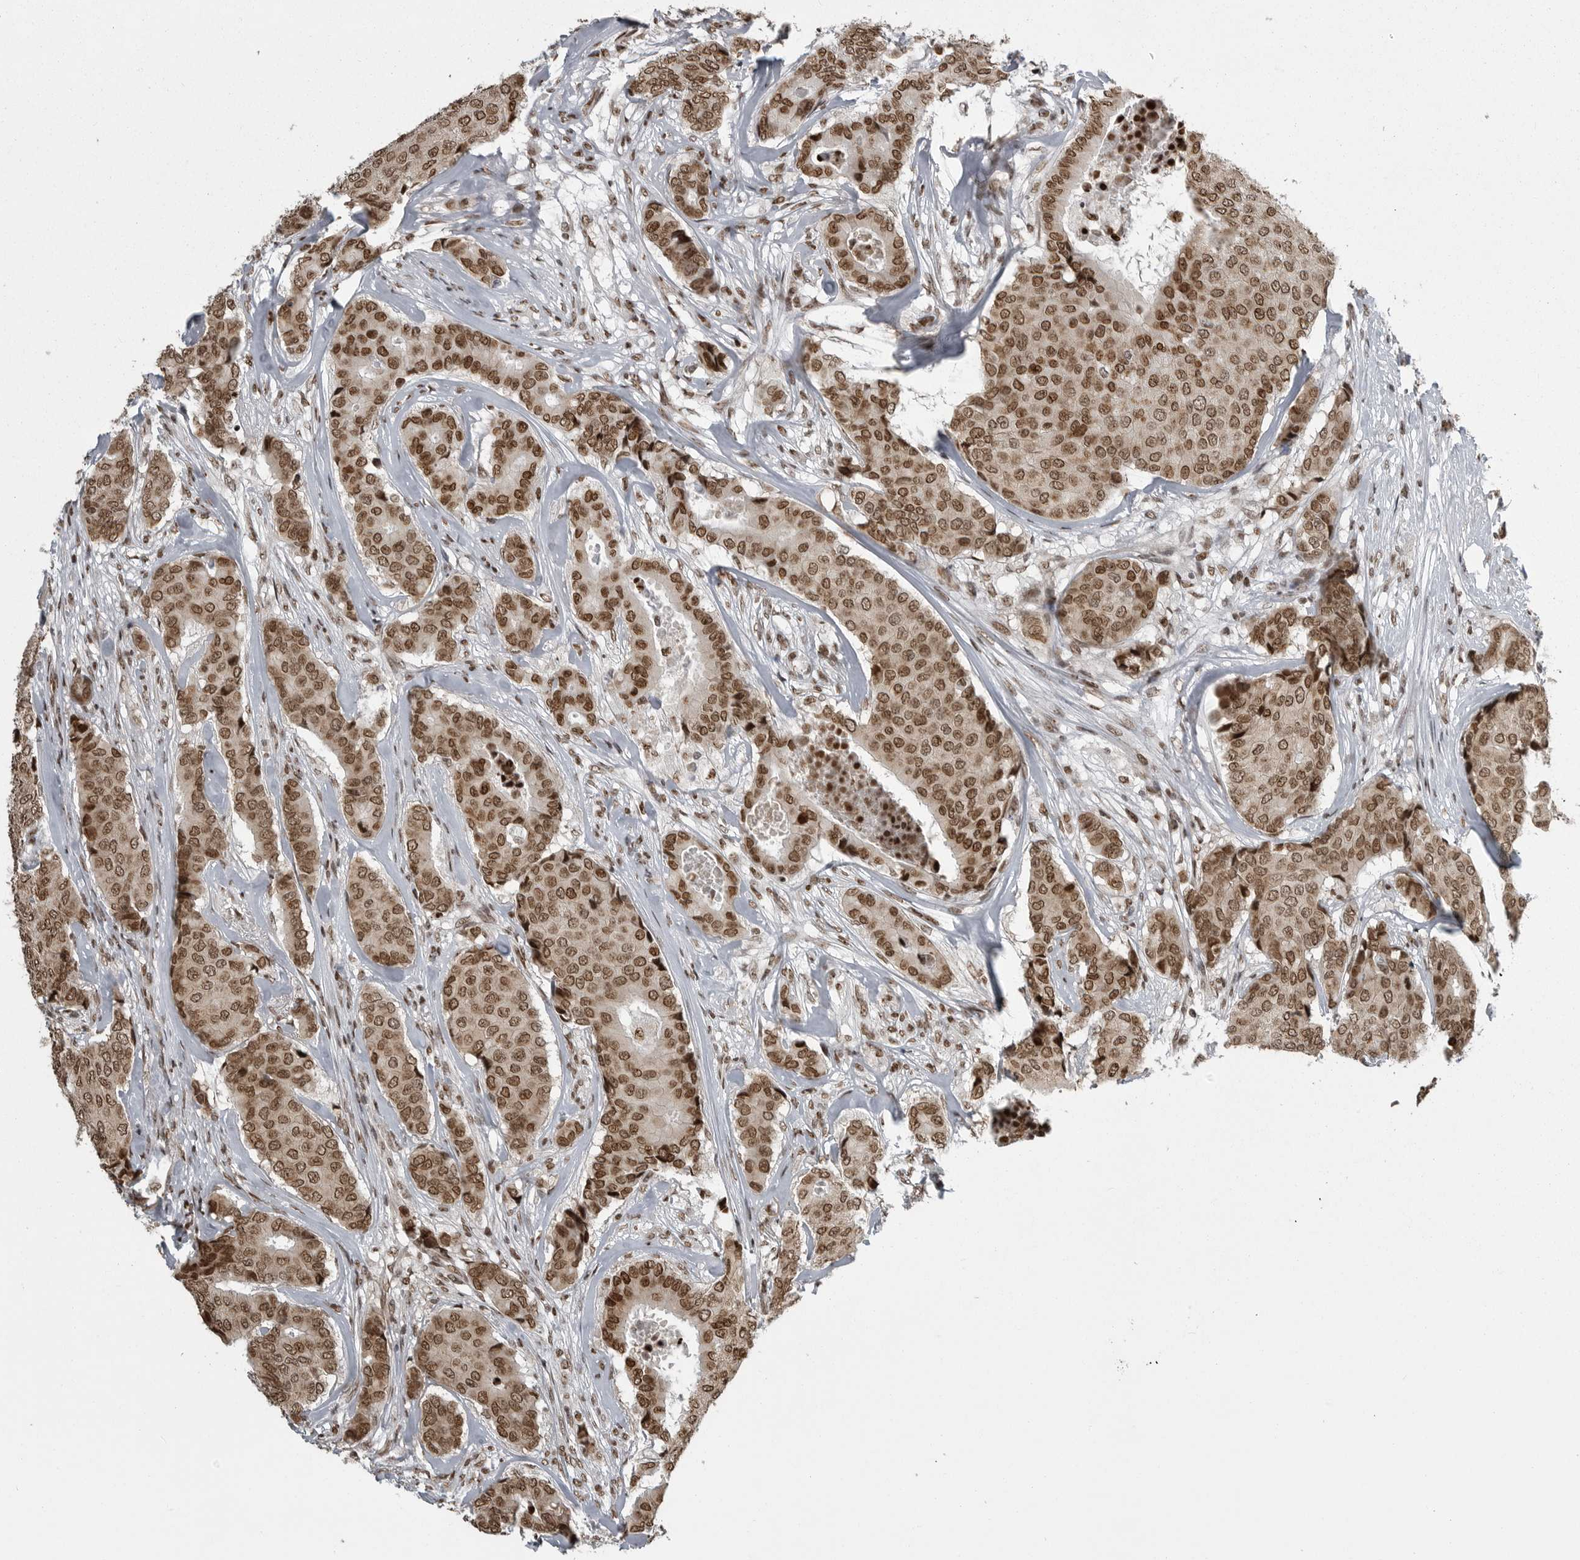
{"staining": {"intensity": "moderate", "quantity": ">75%", "location": "cytoplasmic/membranous,nuclear"}, "tissue": "breast cancer", "cell_type": "Tumor cells", "image_type": "cancer", "snomed": [{"axis": "morphology", "description": "Duct carcinoma"}, {"axis": "topography", "description": "Breast"}], "caption": "An image showing moderate cytoplasmic/membranous and nuclear staining in approximately >75% of tumor cells in invasive ductal carcinoma (breast), as visualized by brown immunohistochemical staining.", "gene": "YAF2", "patient": {"sex": "female", "age": 75}}